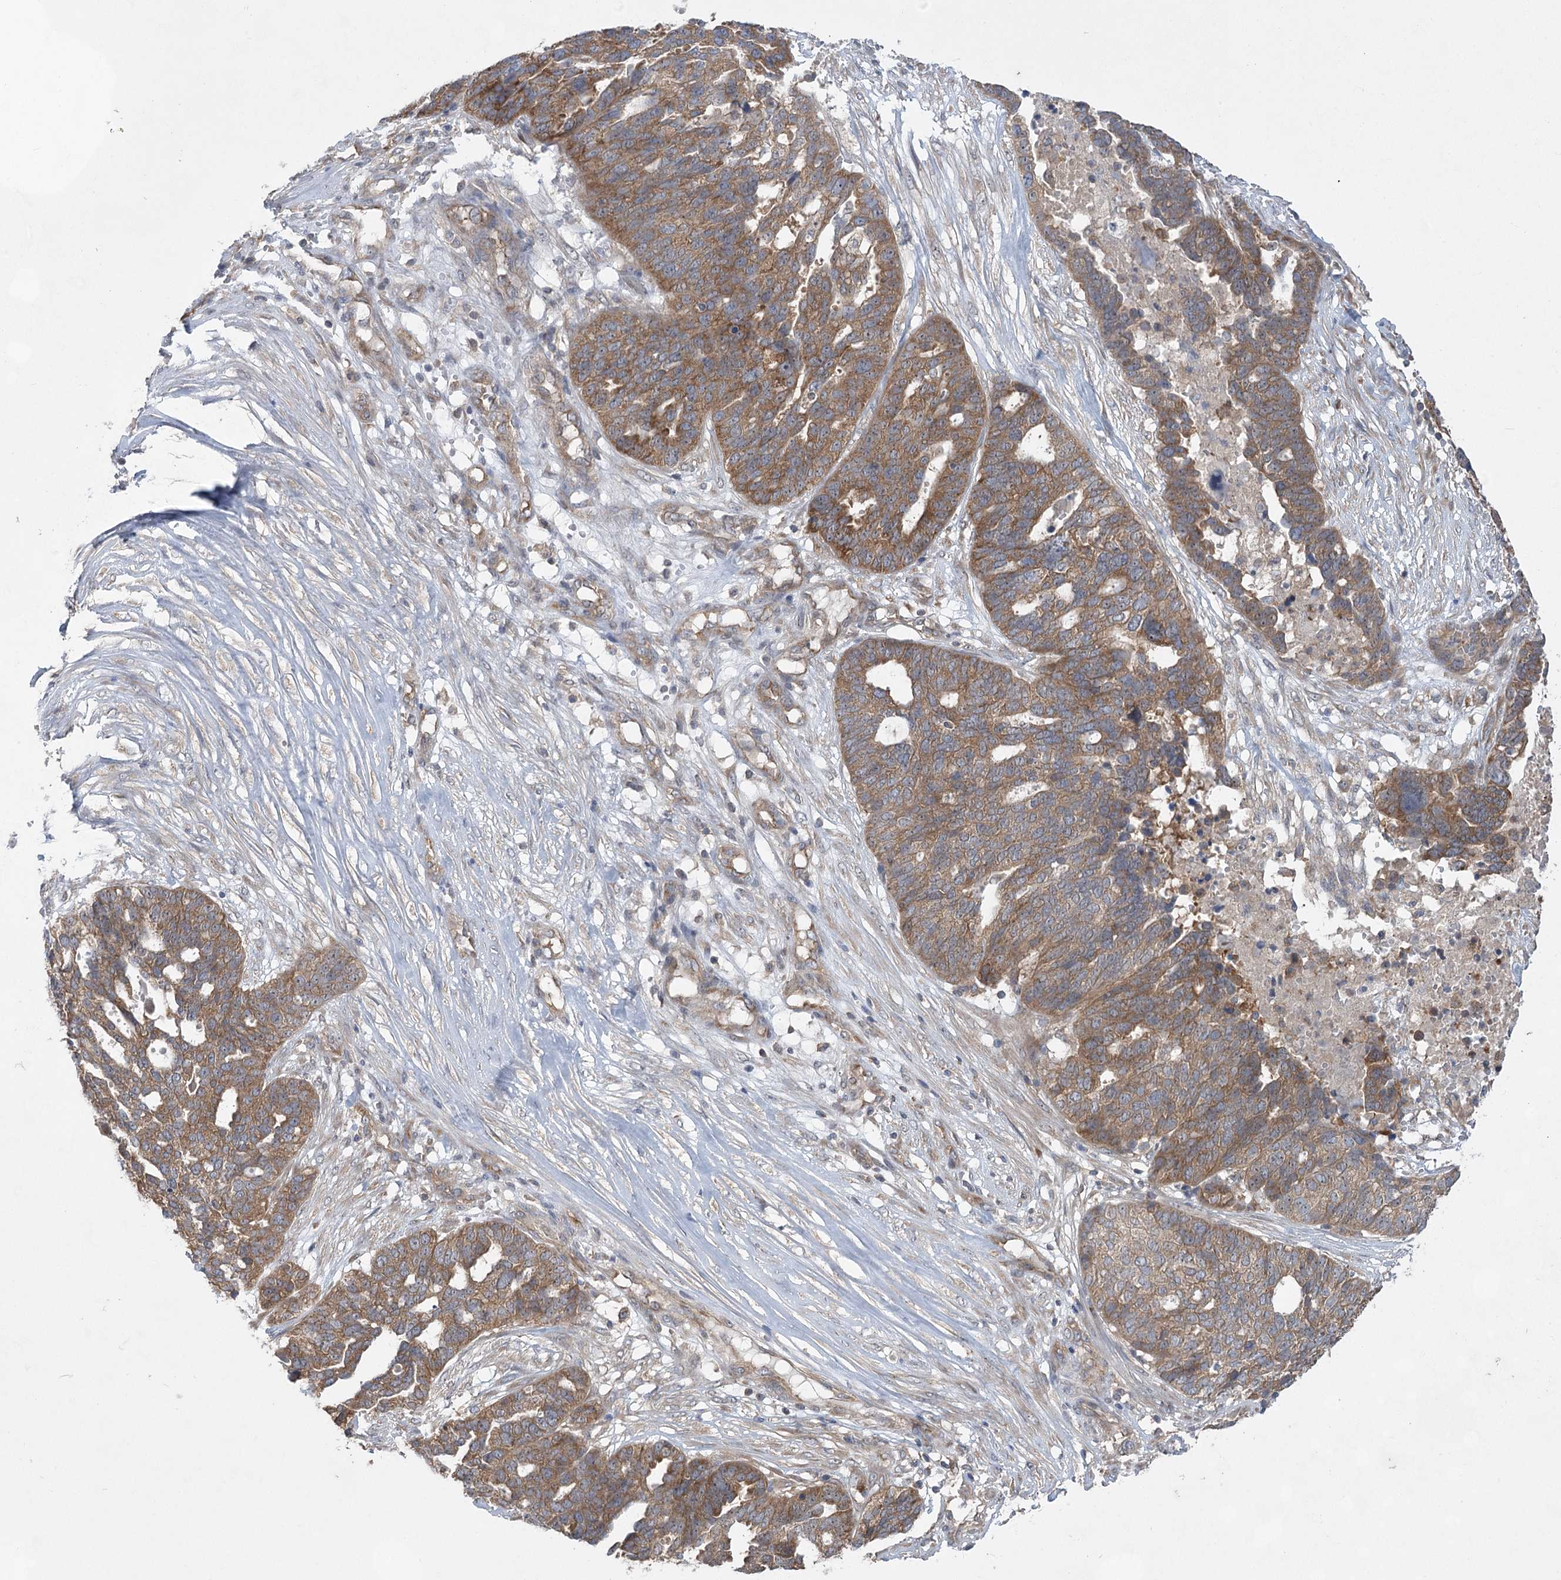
{"staining": {"intensity": "moderate", "quantity": ">75%", "location": "cytoplasmic/membranous"}, "tissue": "ovarian cancer", "cell_type": "Tumor cells", "image_type": "cancer", "snomed": [{"axis": "morphology", "description": "Cystadenocarcinoma, serous, NOS"}, {"axis": "topography", "description": "Ovary"}], "caption": "Ovarian serous cystadenocarcinoma stained with a protein marker shows moderate staining in tumor cells.", "gene": "EIF3A", "patient": {"sex": "female", "age": 59}}